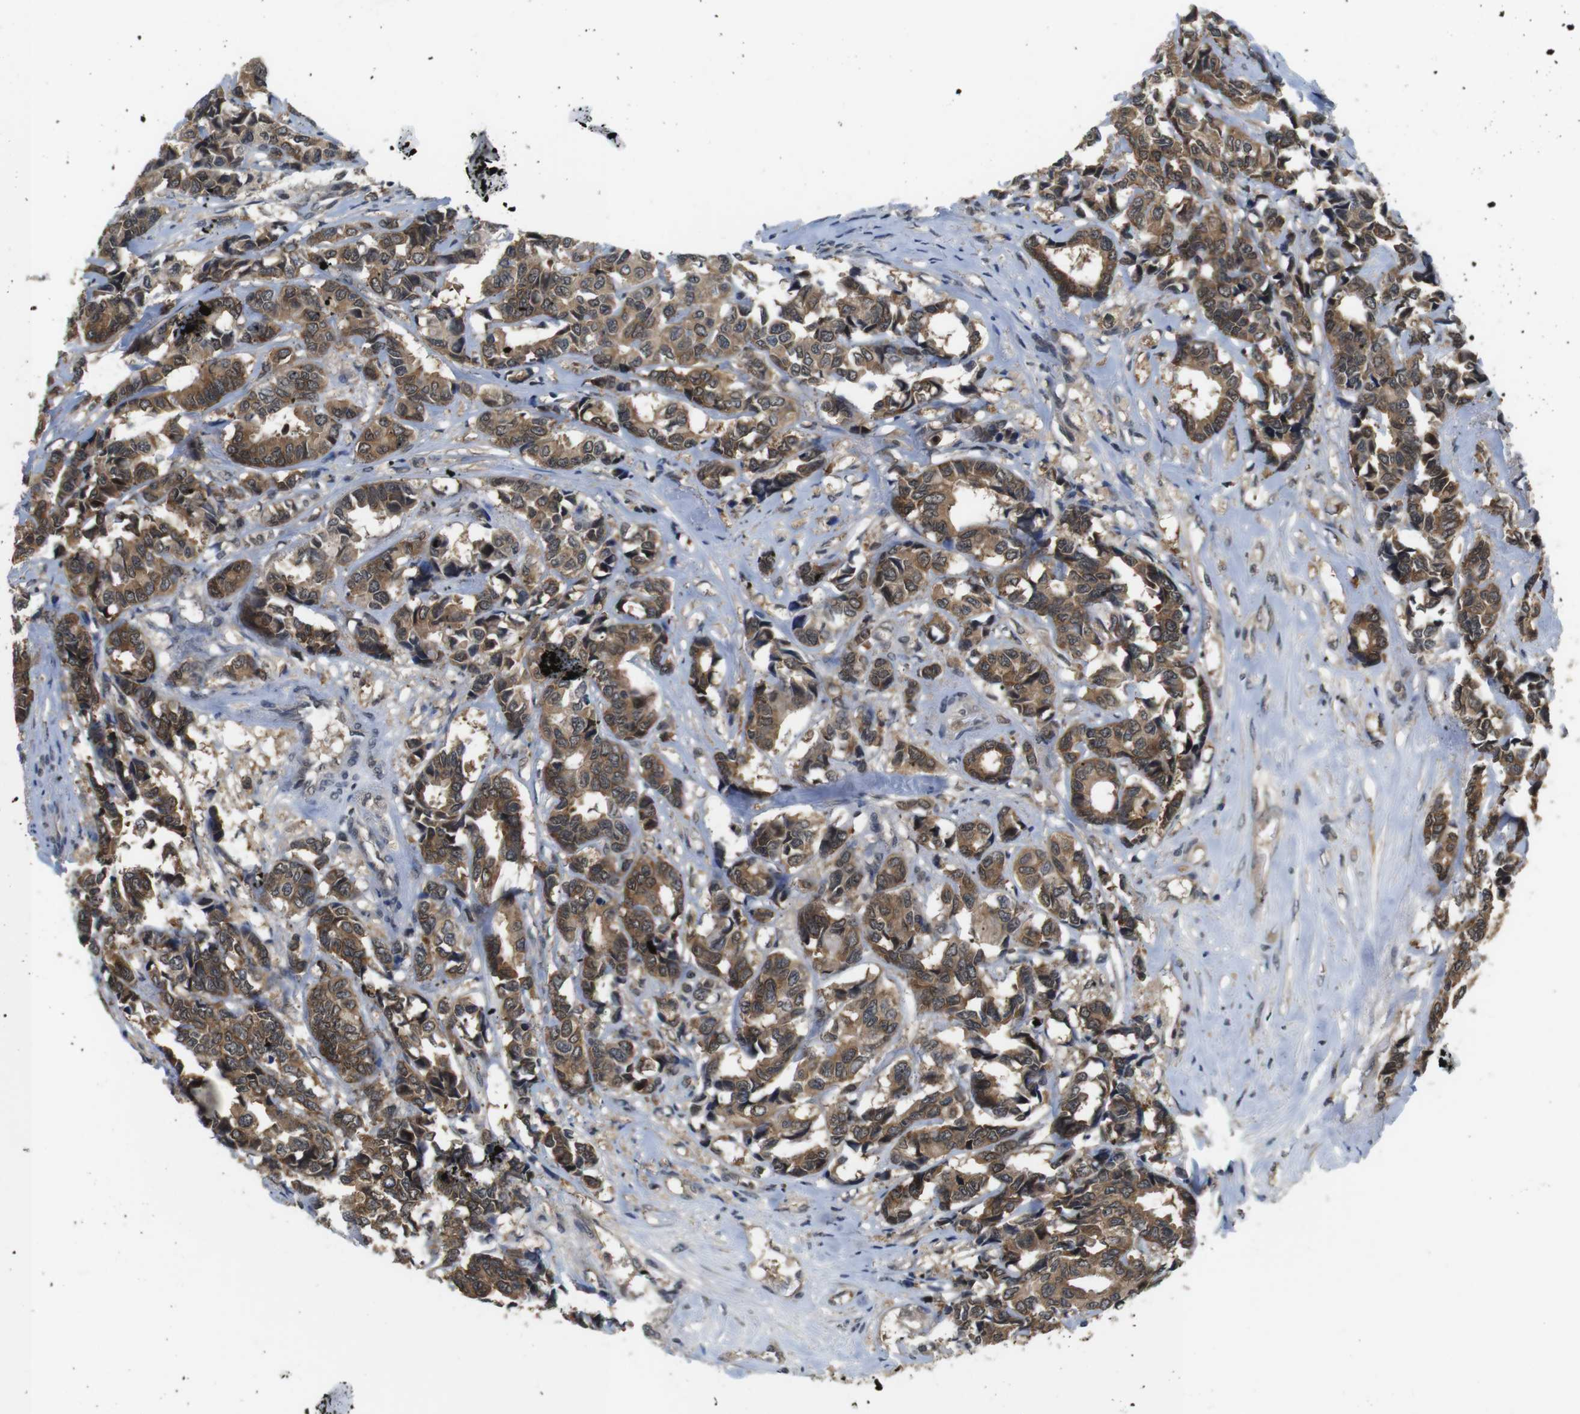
{"staining": {"intensity": "moderate", "quantity": ">75%", "location": "cytoplasmic/membranous,nuclear"}, "tissue": "breast cancer", "cell_type": "Tumor cells", "image_type": "cancer", "snomed": [{"axis": "morphology", "description": "Duct carcinoma"}, {"axis": "topography", "description": "Breast"}], "caption": "DAB immunohistochemical staining of human intraductal carcinoma (breast) displays moderate cytoplasmic/membranous and nuclear protein expression in about >75% of tumor cells.", "gene": "FADD", "patient": {"sex": "female", "age": 87}}